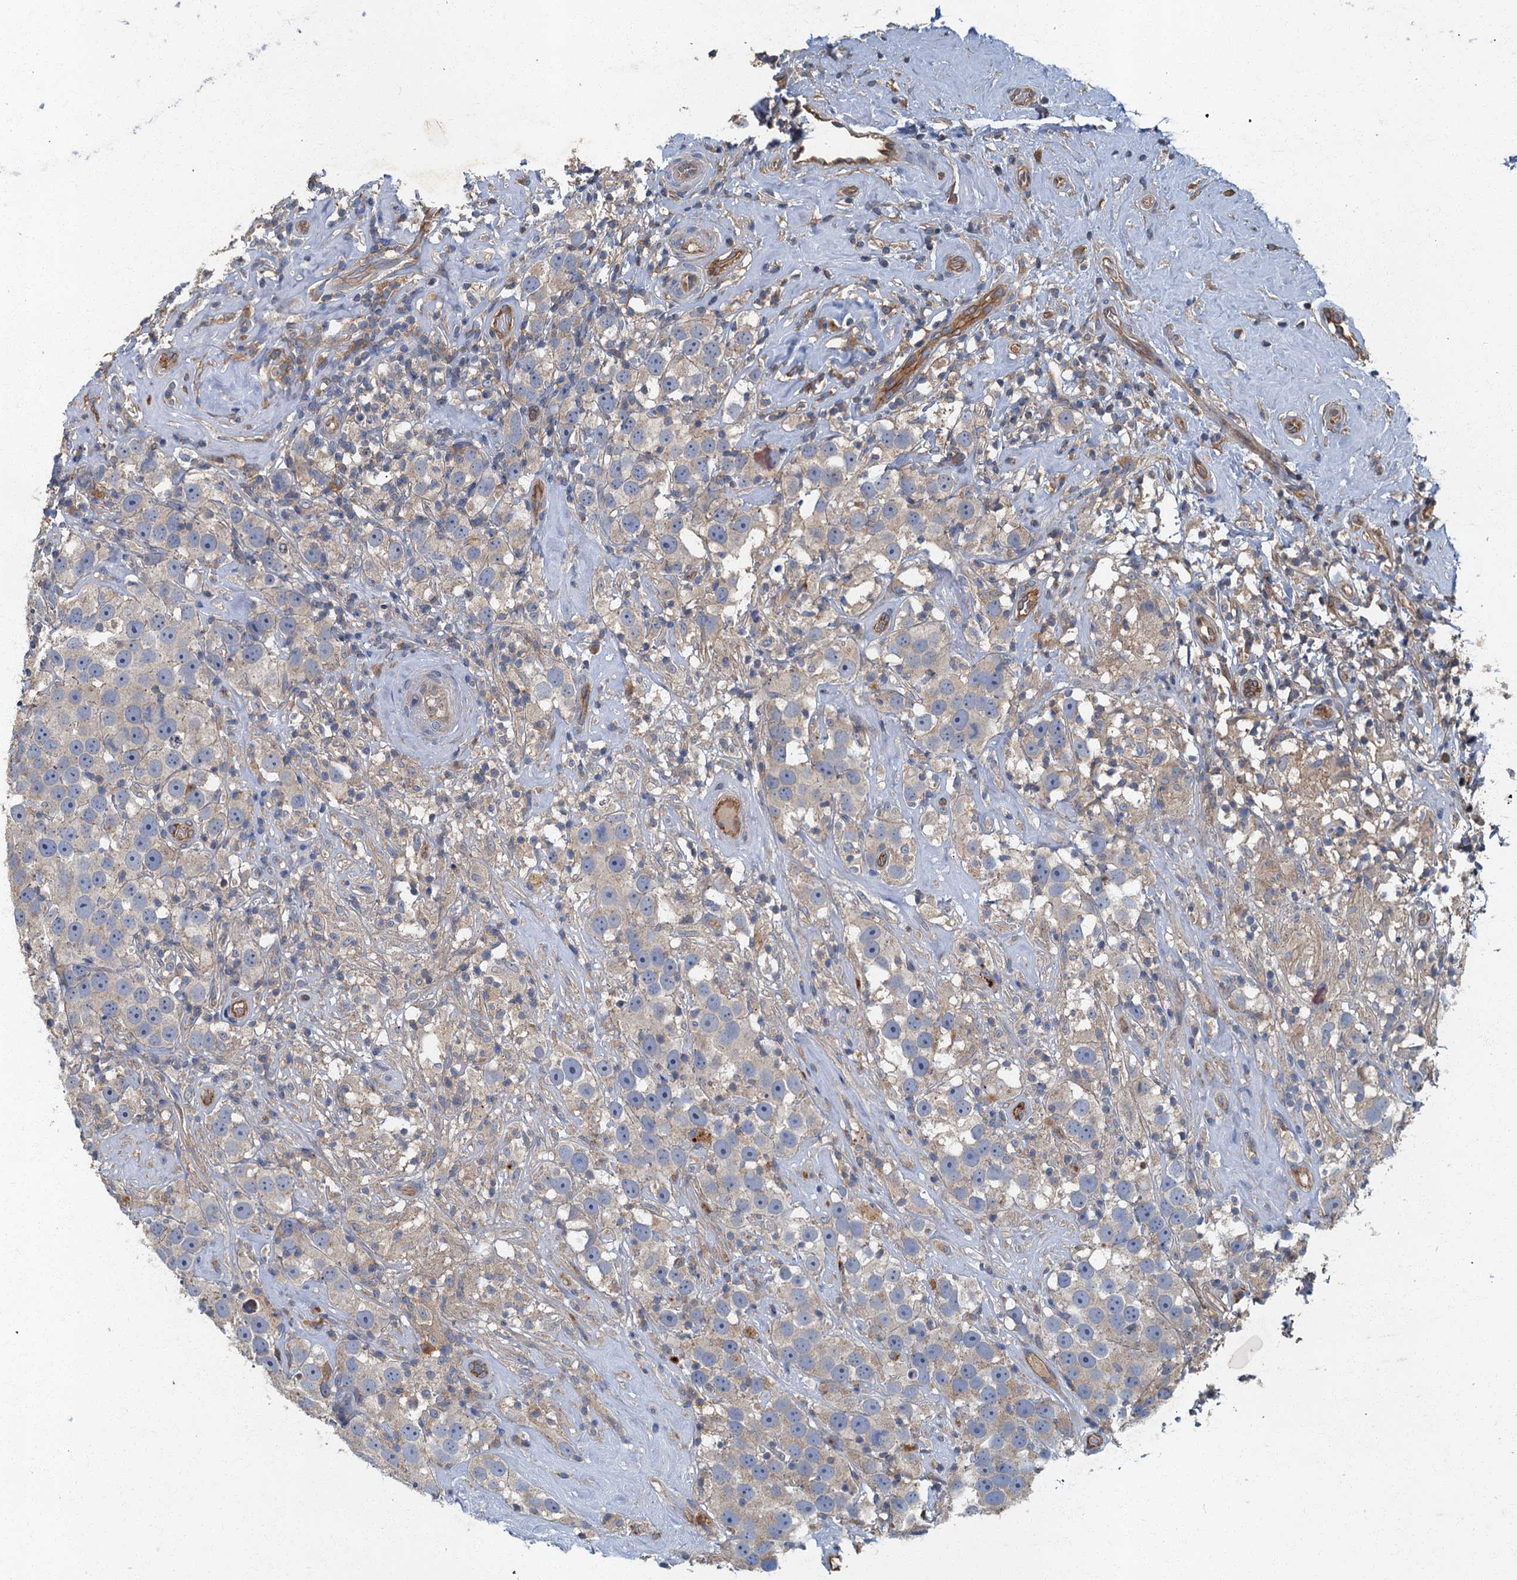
{"staining": {"intensity": "negative", "quantity": "none", "location": "none"}, "tissue": "testis cancer", "cell_type": "Tumor cells", "image_type": "cancer", "snomed": [{"axis": "morphology", "description": "Seminoma, NOS"}, {"axis": "topography", "description": "Testis"}], "caption": "Immunohistochemistry (IHC) of human seminoma (testis) reveals no positivity in tumor cells.", "gene": "ARL11", "patient": {"sex": "male", "age": 49}}